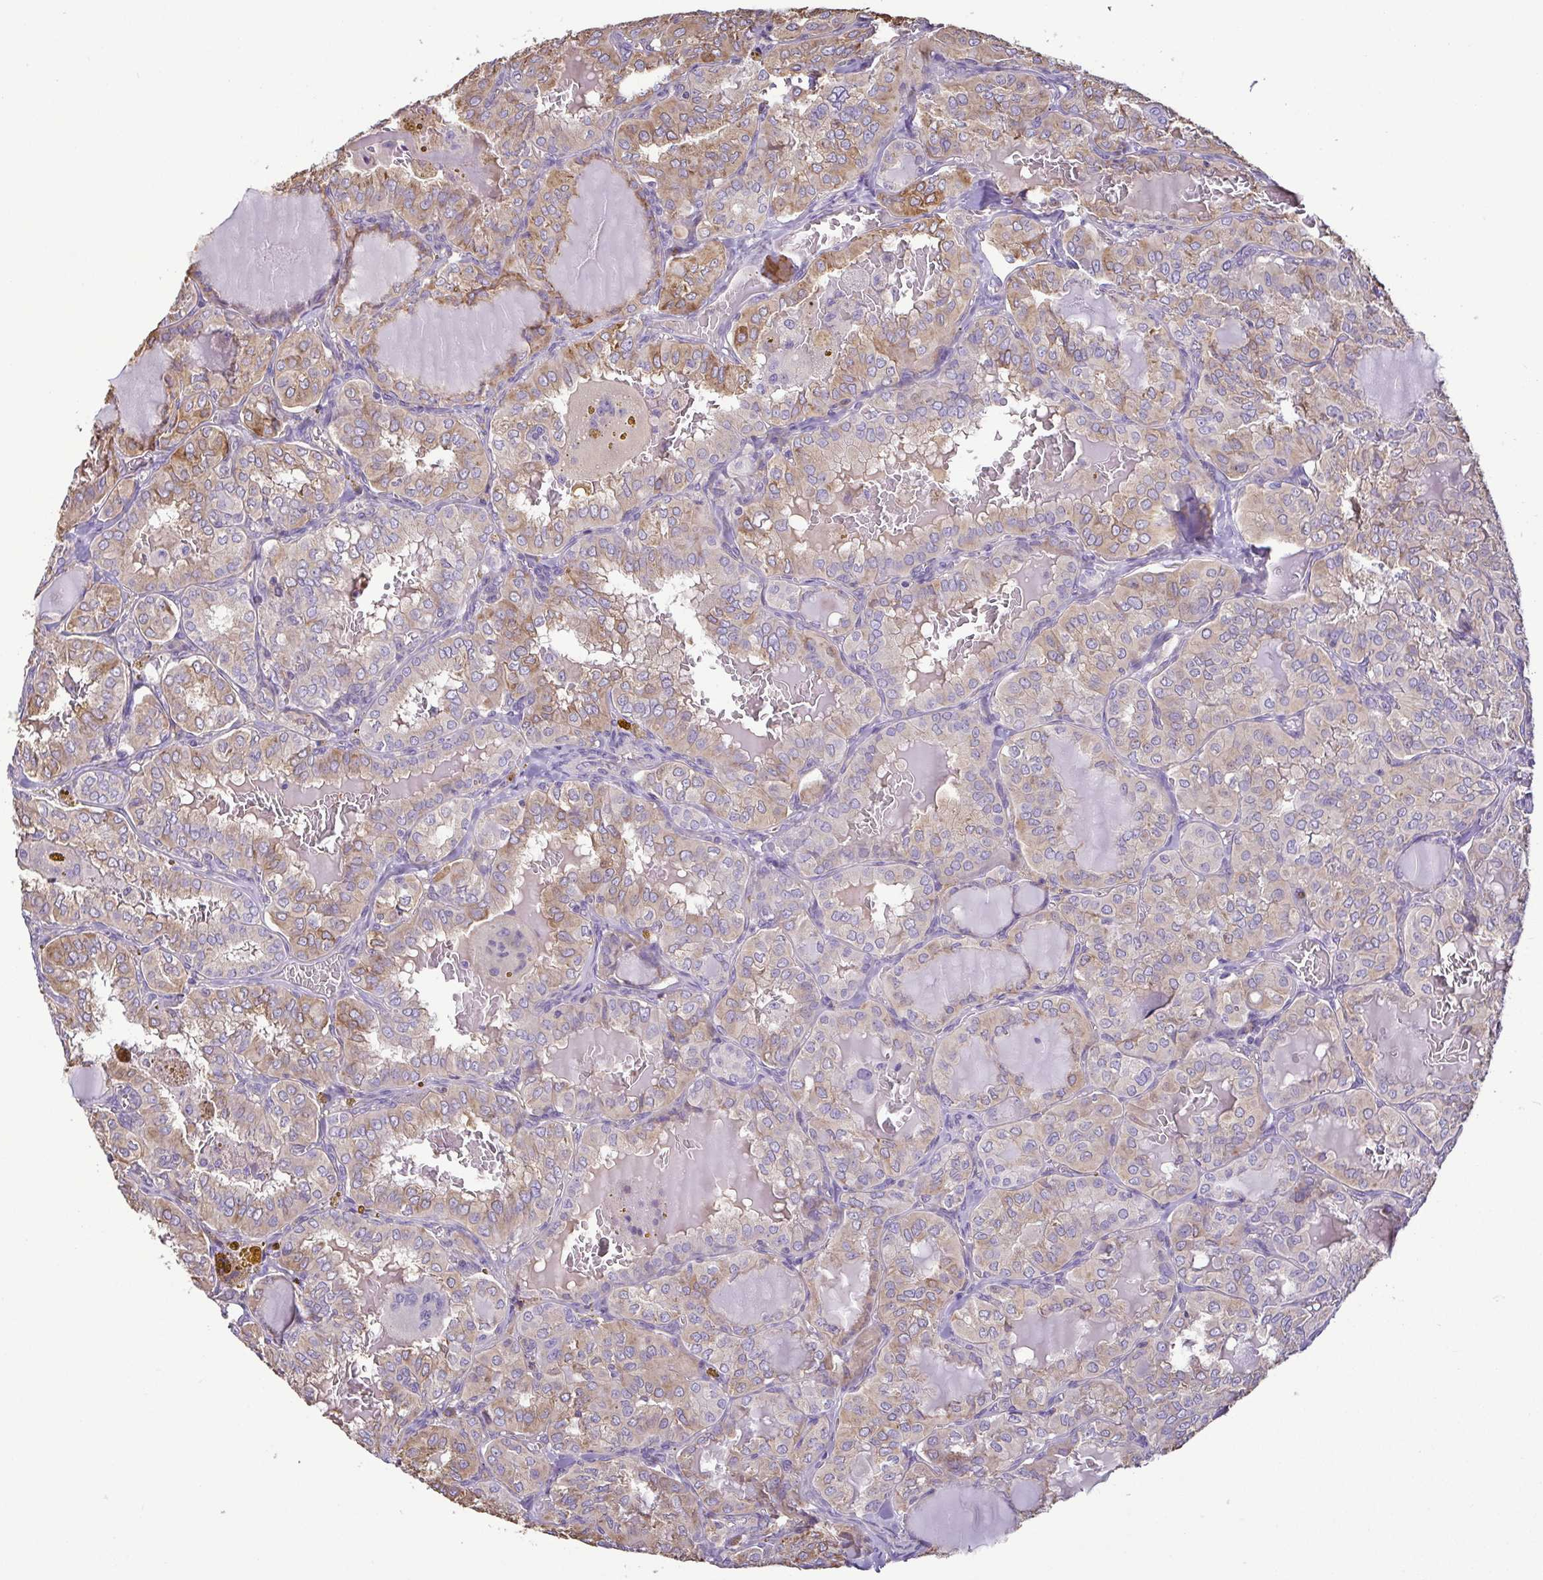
{"staining": {"intensity": "moderate", "quantity": "25%-75%", "location": "cytoplasmic/membranous"}, "tissue": "thyroid cancer", "cell_type": "Tumor cells", "image_type": "cancer", "snomed": [{"axis": "morphology", "description": "Papillary adenocarcinoma, NOS"}, {"axis": "topography", "description": "Thyroid gland"}], "caption": "Protein expression analysis of human thyroid cancer (papillary adenocarcinoma) reveals moderate cytoplasmic/membranous positivity in approximately 25%-75% of tumor cells.", "gene": "MYL10", "patient": {"sex": "male", "age": 20}}